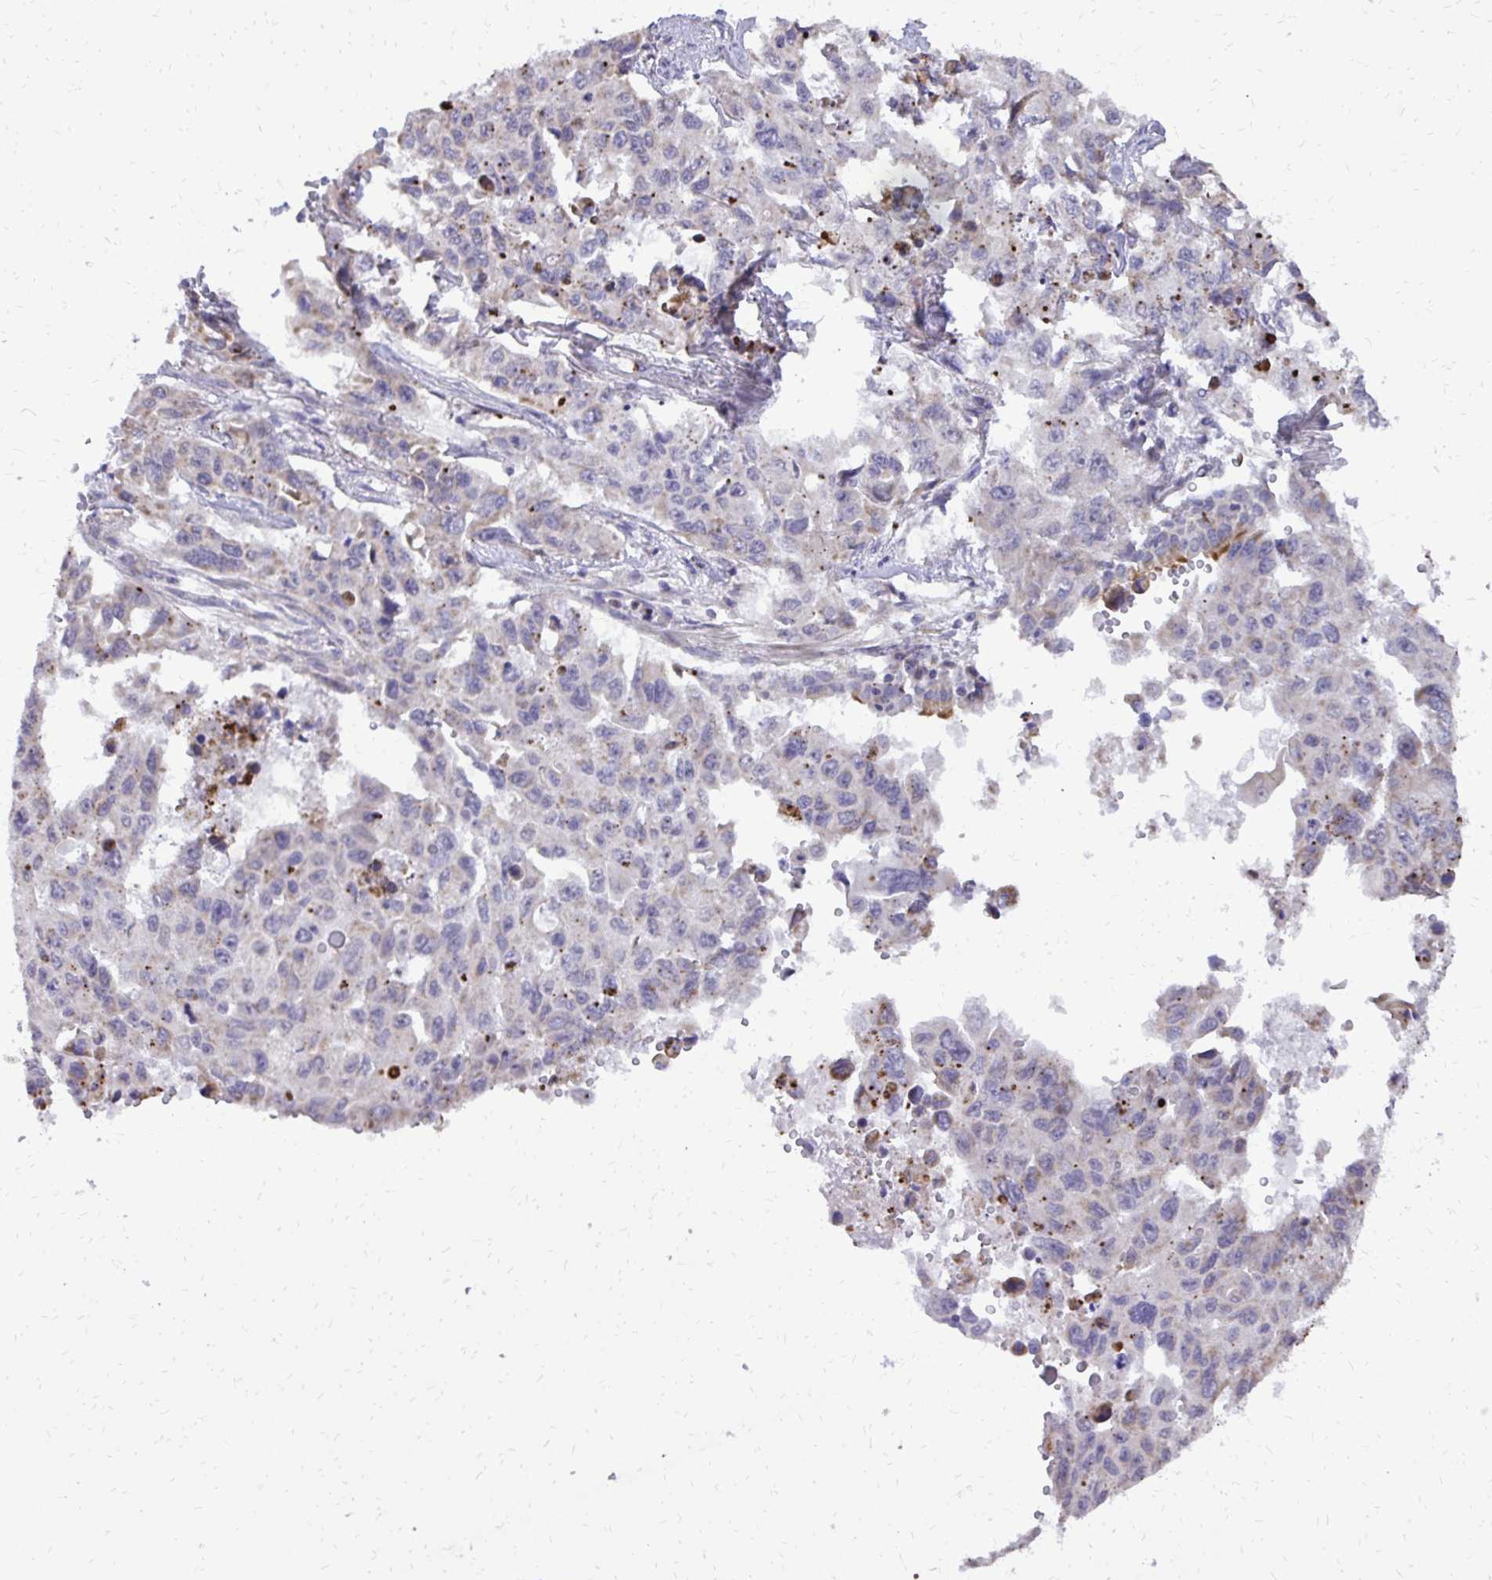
{"staining": {"intensity": "negative", "quantity": "none", "location": "none"}, "tissue": "lung cancer", "cell_type": "Tumor cells", "image_type": "cancer", "snomed": [{"axis": "morphology", "description": "Adenocarcinoma, NOS"}, {"axis": "topography", "description": "Lung"}], "caption": "This is an IHC micrograph of lung adenocarcinoma. There is no staining in tumor cells.", "gene": "ABCC3", "patient": {"sex": "male", "age": 64}}